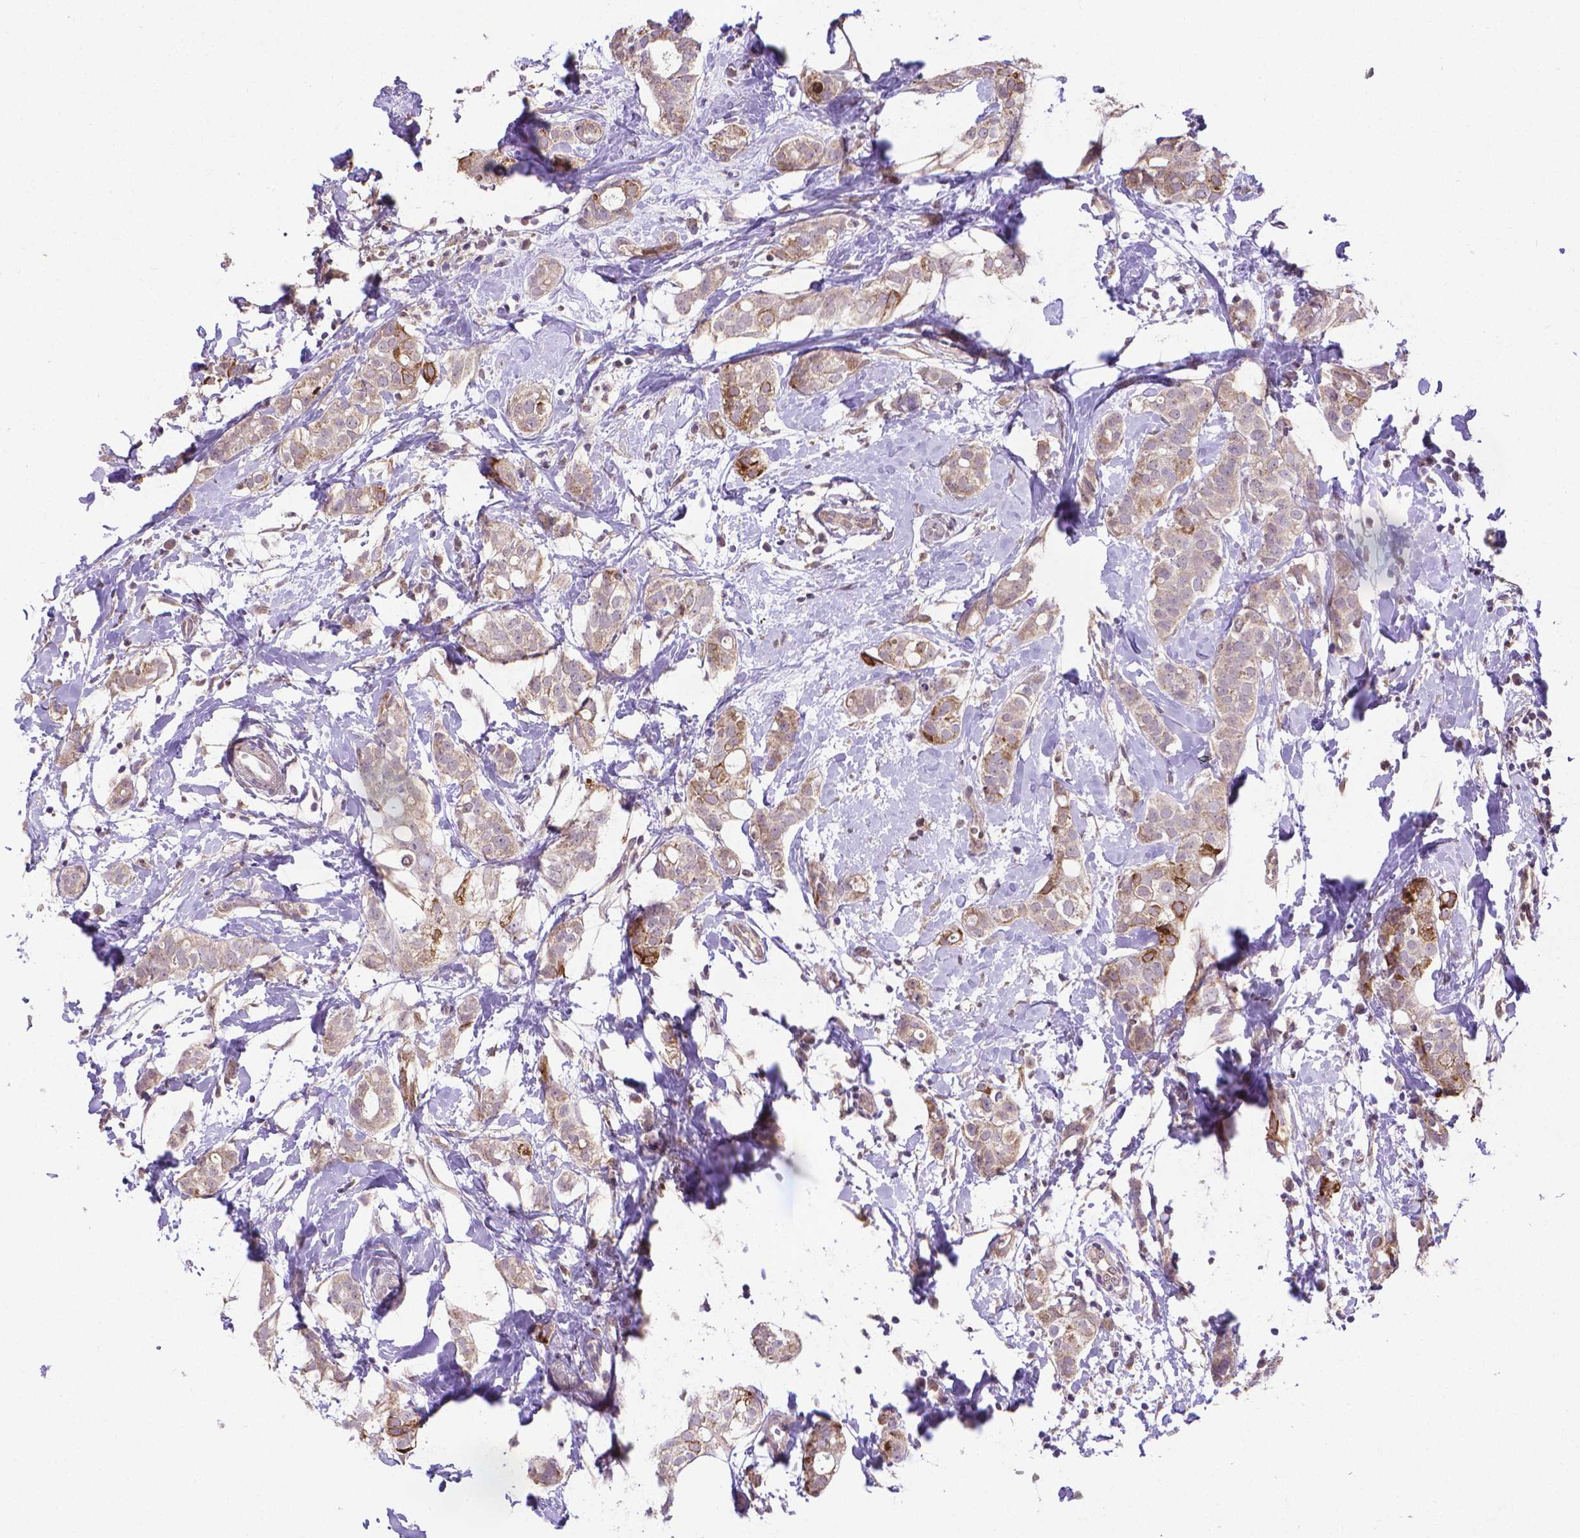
{"staining": {"intensity": "moderate", "quantity": "<25%", "location": "cytoplasmic/membranous"}, "tissue": "breast cancer", "cell_type": "Tumor cells", "image_type": "cancer", "snomed": [{"axis": "morphology", "description": "Duct carcinoma"}, {"axis": "topography", "description": "Breast"}], "caption": "Immunohistochemical staining of breast cancer demonstrates moderate cytoplasmic/membranous protein positivity in about <25% of tumor cells. (DAB IHC with brightfield microscopy, high magnification).", "gene": "GPR63", "patient": {"sex": "female", "age": 40}}